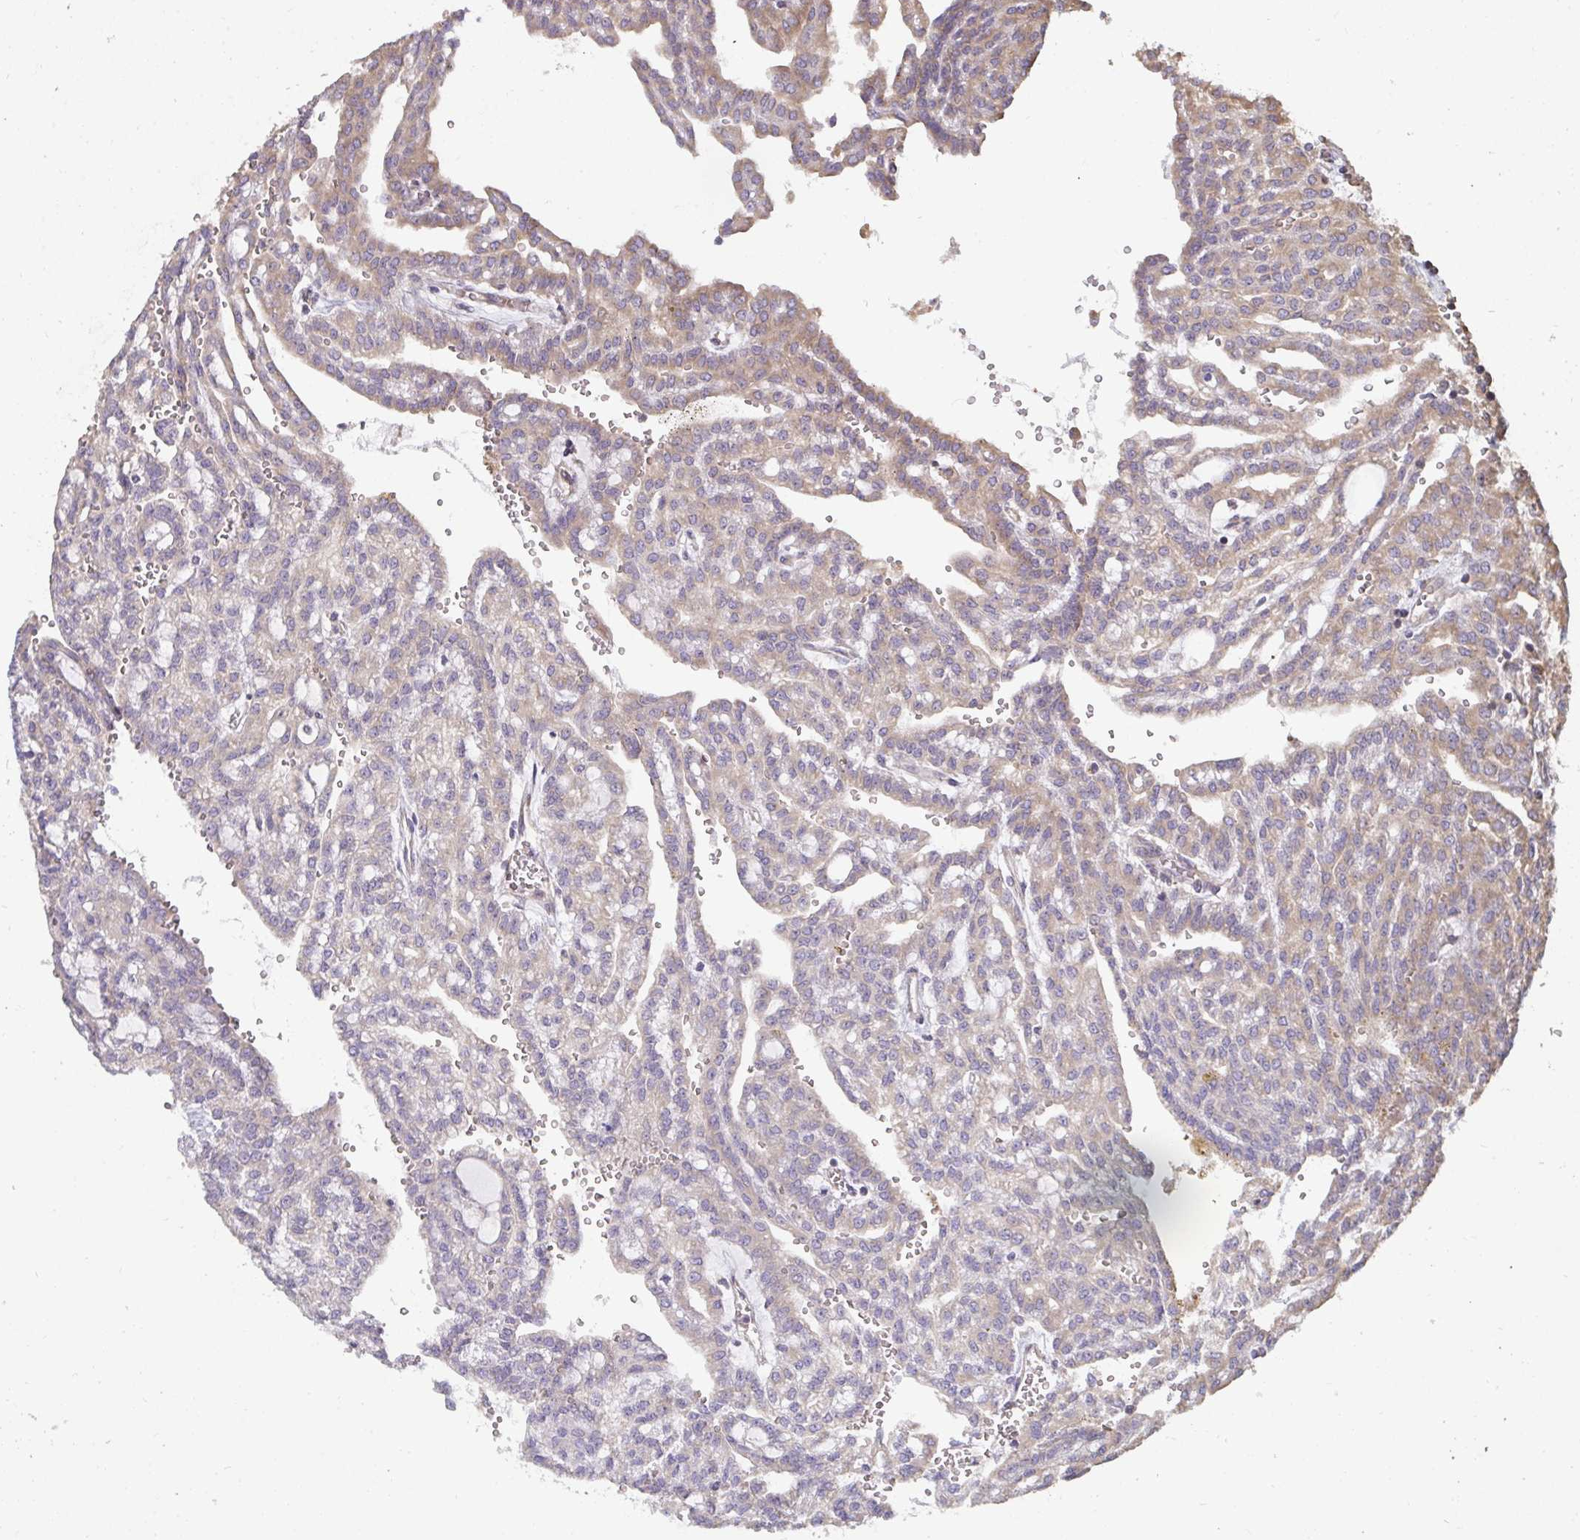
{"staining": {"intensity": "weak", "quantity": "25%-75%", "location": "cytoplasmic/membranous"}, "tissue": "renal cancer", "cell_type": "Tumor cells", "image_type": "cancer", "snomed": [{"axis": "morphology", "description": "Adenocarcinoma, NOS"}, {"axis": "topography", "description": "Kidney"}], "caption": "Immunohistochemical staining of renal cancer shows weak cytoplasmic/membranous protein expression in about 25%-75% of tumor cells. (Stains: DAB (3,3'-diaminobenzidine) in brown, nuclei in blue, Microscopy: brightfield microscopy at high magnification).", "gene": "ZFYVE28", "patient": {"sex": "male", "age": 63}}